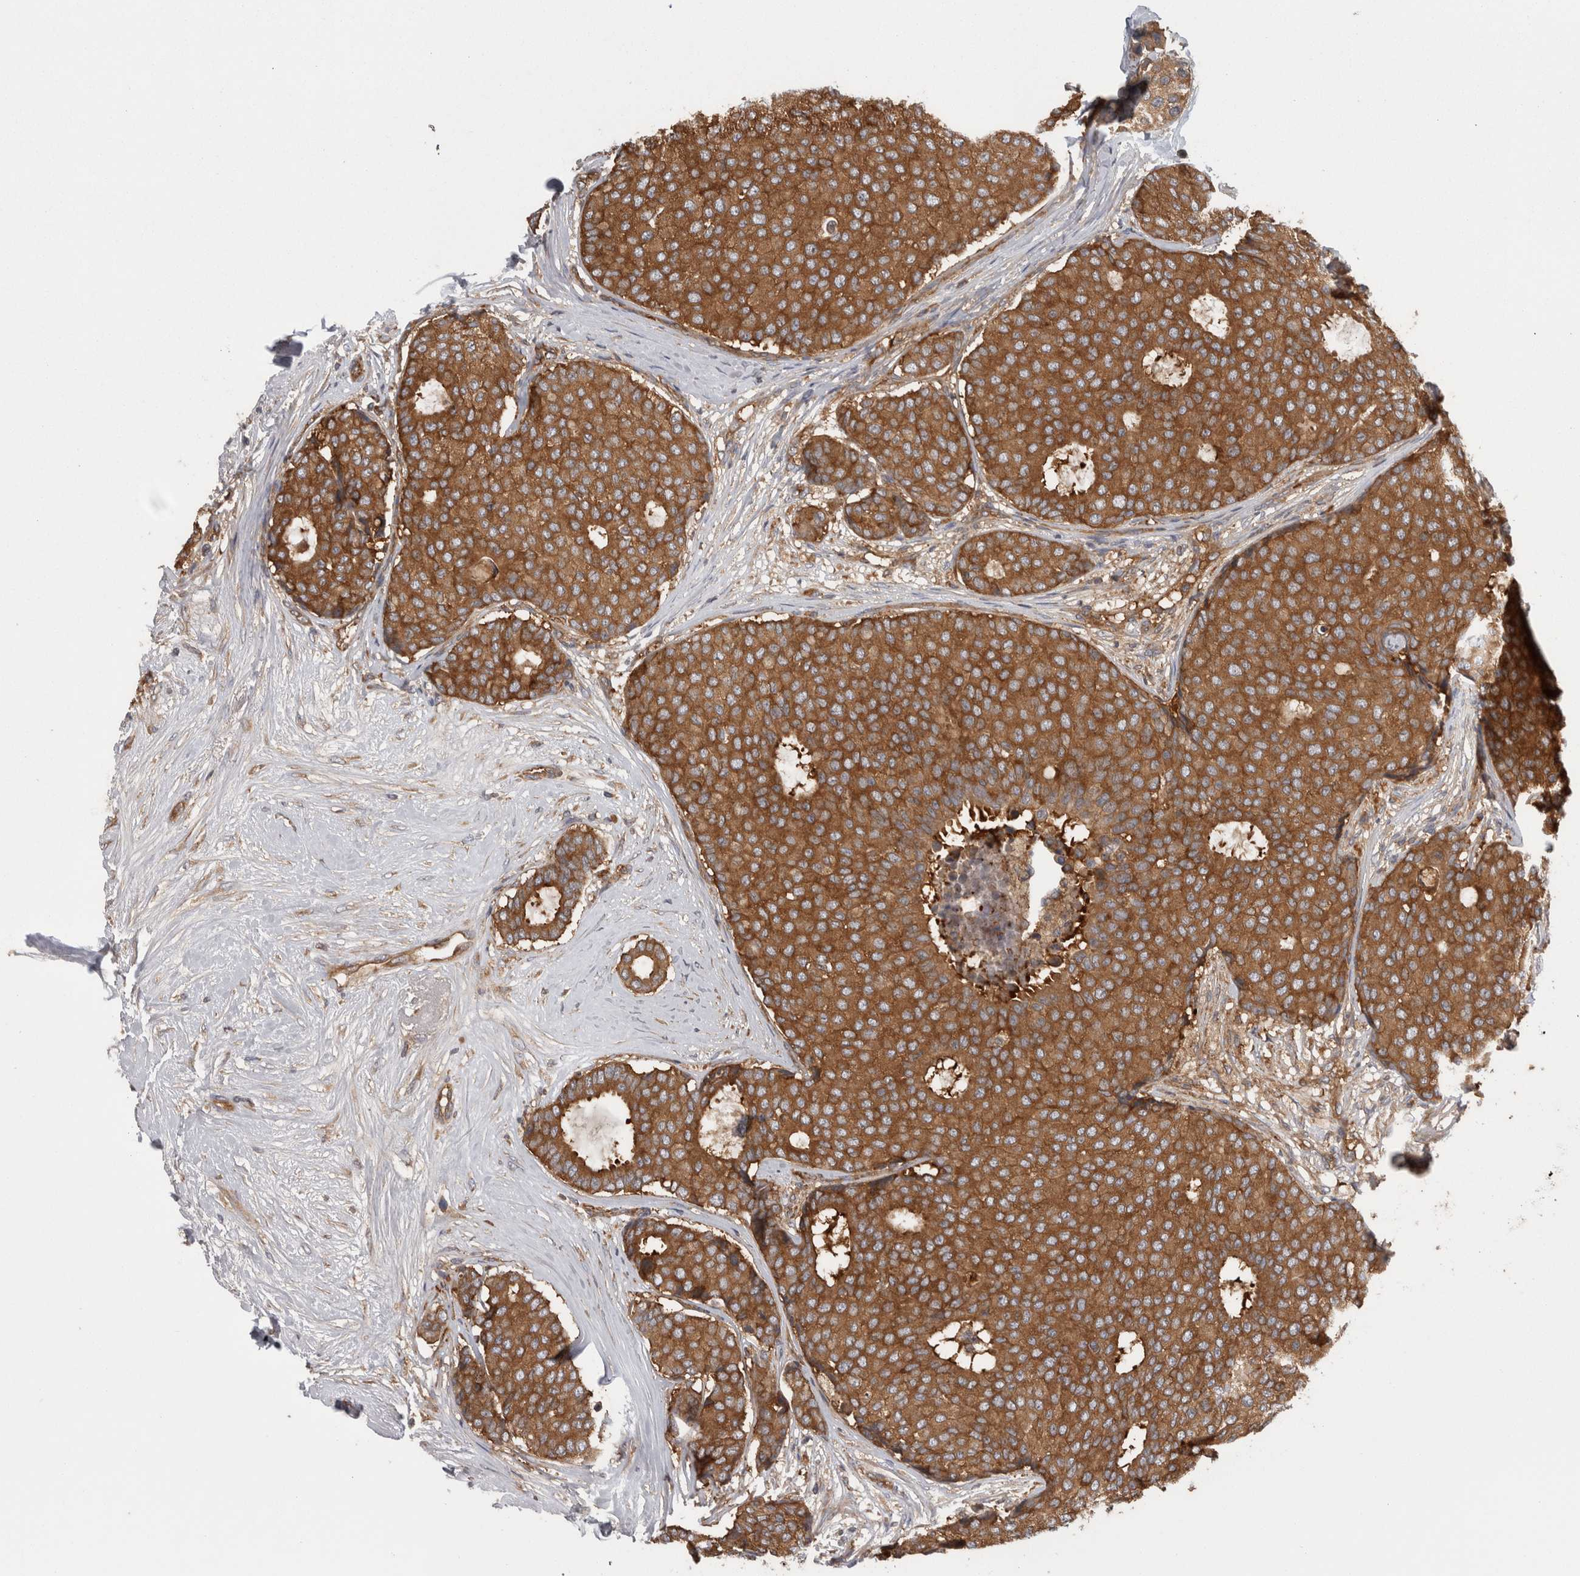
{"staining": {"intensity": "moderate", "quantity": ">75%", "location": "cytoplasmic/membranous"}, "tissue": "breast cancer", "cell_type": "Tumor cells", "image_type": "cancer", "snomed": [{"axis": "morphology", "description": "Duct carcinoma"}, {"axis": "topography", "description": "Breast"}], "caption": "A brown stain highlights moderate cytoplasmic/membranous positivity of a protein in human breast cancer tumor cells. (DAB IHC with brightfield microscopy, high magnification).", "gene": "SMCR8", "patient": {"sex": "female", "age": 75}}